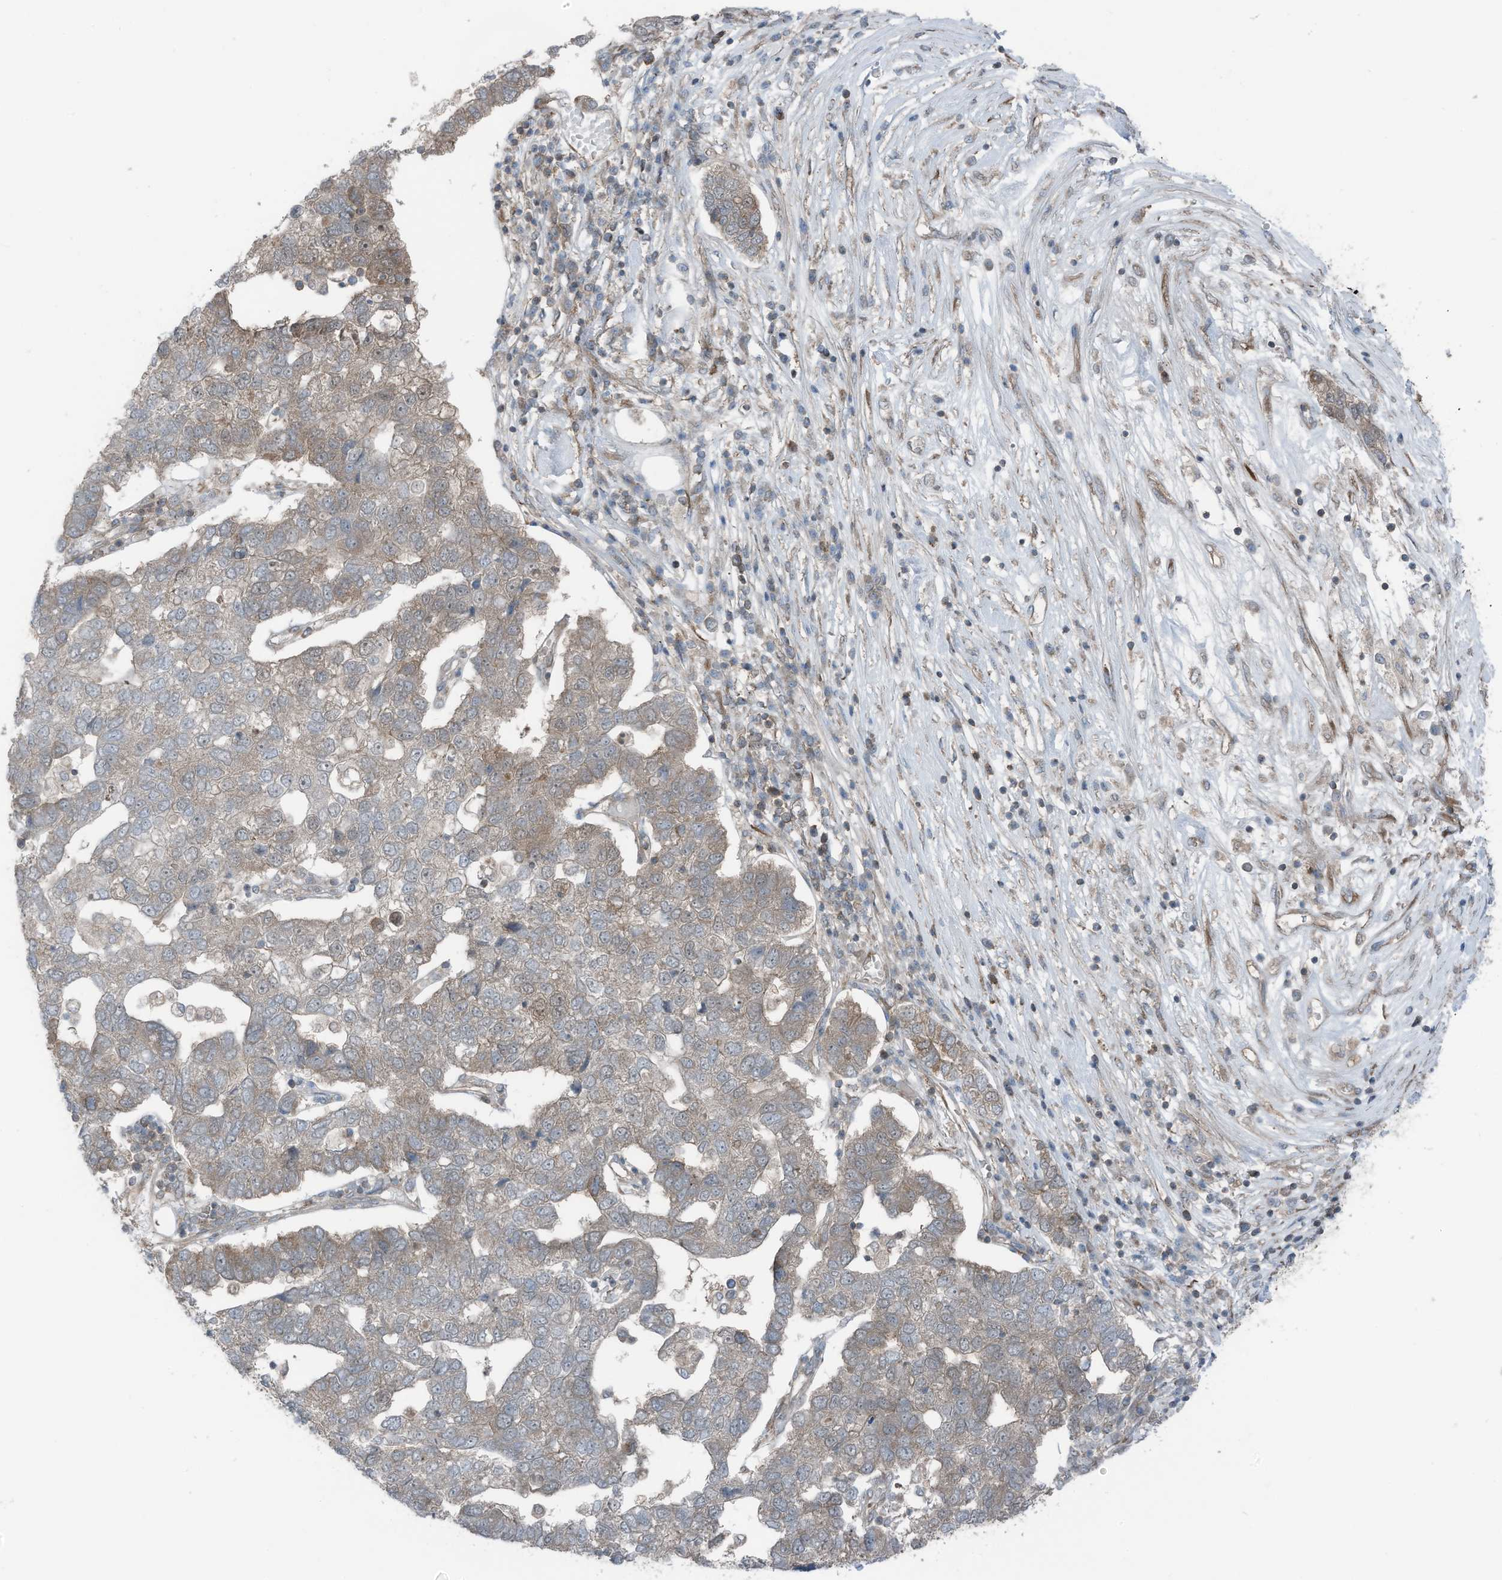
{"staining": {"intensity": "weak", "quantity": "25%-75%", "location": "cytoplasmic/membranous"}, "tissue": "pancreatic cancer", "cell_type": "Tumor cells", "image_type": "cancer", "snomed": [{"axis": "morphology", "description": "Adenocarcinoma, NOS"}, {"axis": "topography", "description": "Pancreas"}], "caption": "Human pancreatic adenocarcinoma stained with a protein marker reveals weak staining in tumor cells.", "gene": "TXNDC9", "patient": {"sex": "female", "age": 61}}